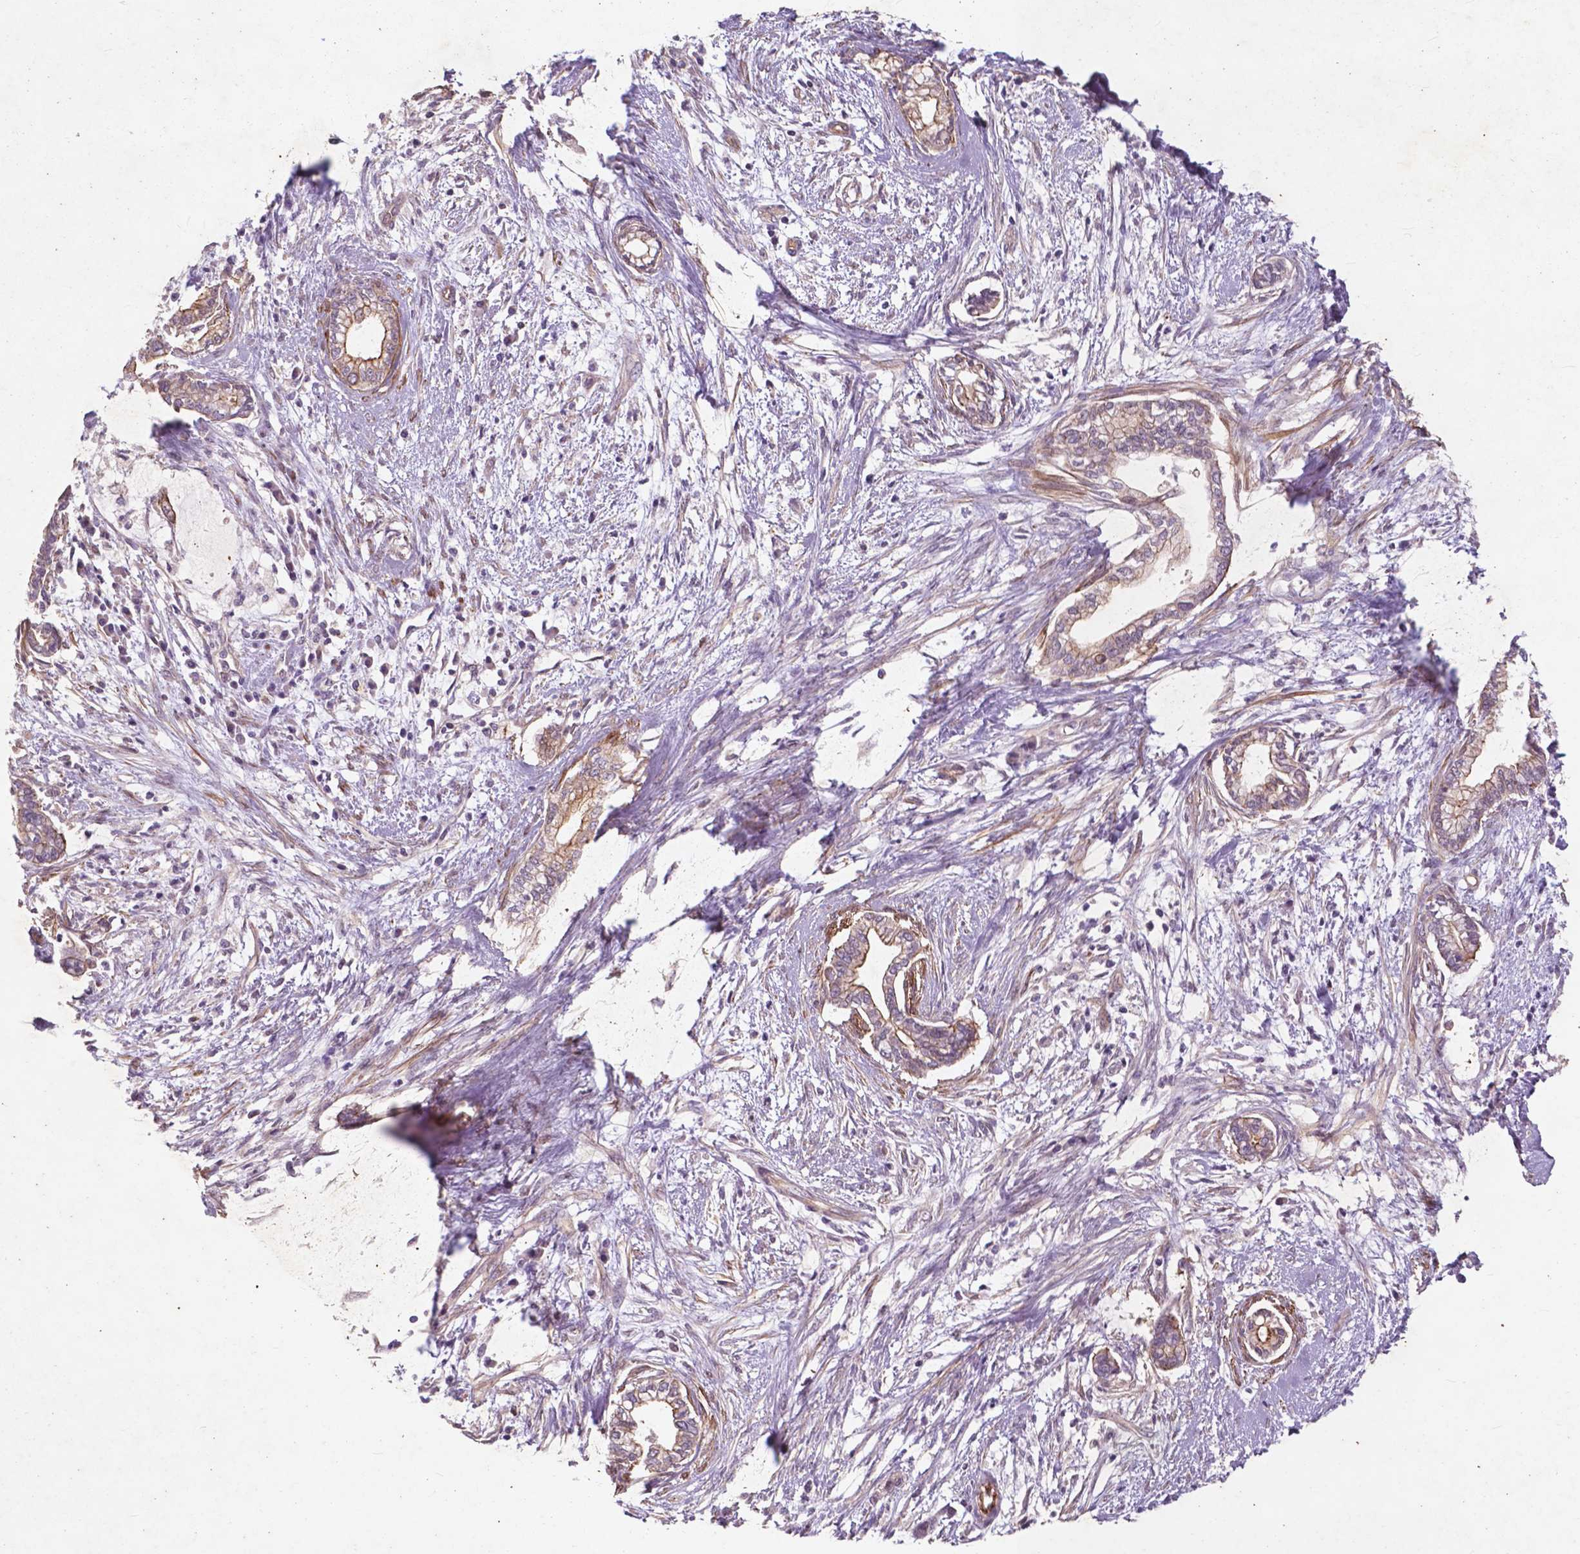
{"staining": {"intensity": "weak", "quantity": "25%-75%", "location": "cytoplasmic/membranous"}, "tissue": "cervical cancer", "cell_type": "Tumor cells", "image_type": "cancer", "snomed": [{"axis": "morphology", "description": "Adenocarcinoma, NOS"}, {"axis": "topography", "description": "Cervix"}], "caption": "Brown immunohistochemical staining in cervical cancer displays weak cytoplasmic/membranous staining in about 25%-75% of tumor cells.", "gene": "RFPL4B", "patient": {"sex": "female", "age": 62}}